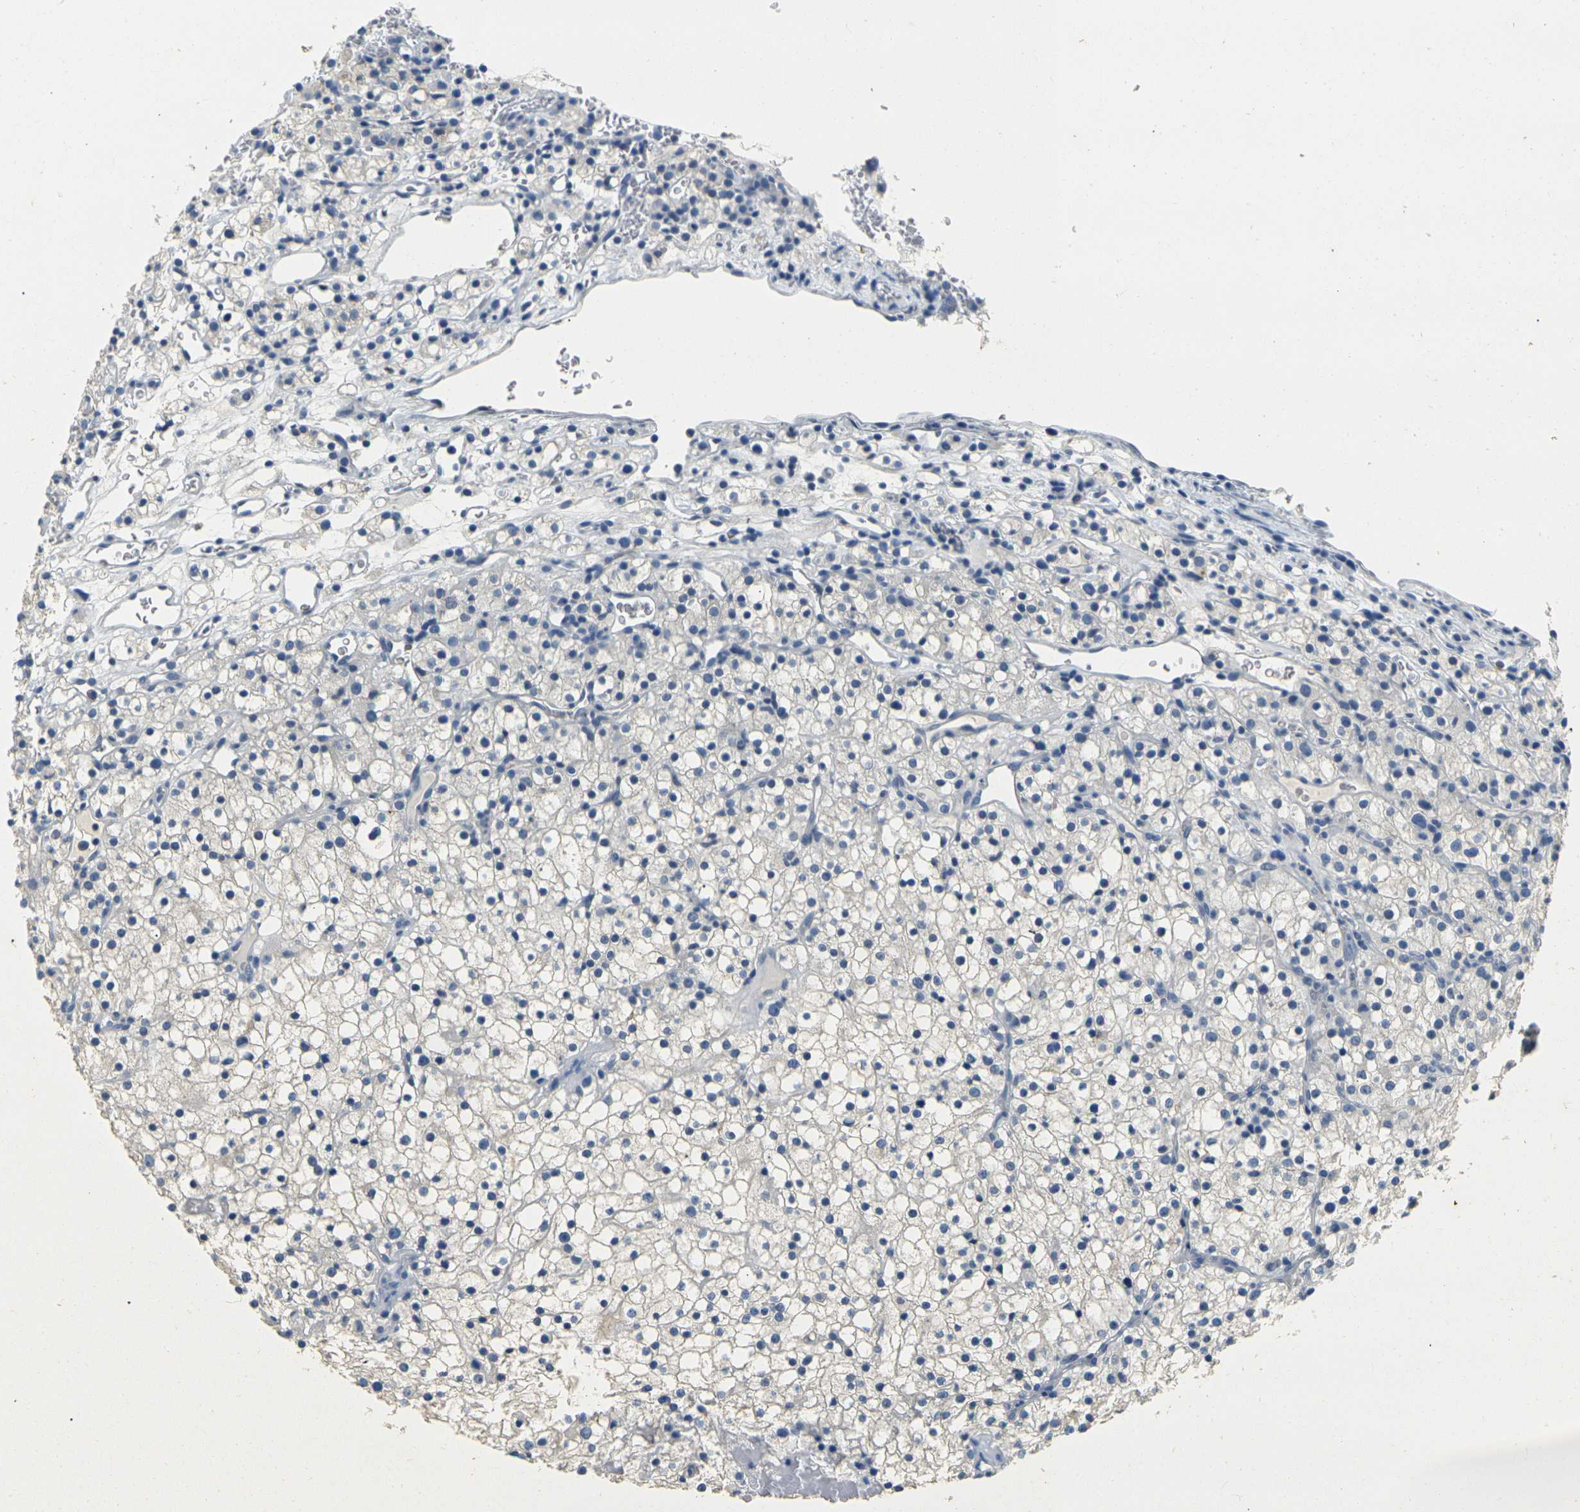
{"staining": {"intensity": "negative", "quantity": "none", "location": "none"}, "tissue": "renal cancer", "cell_type": "Tumor cells", "image_type": "cancer", "snomed": [{"axis": "morphology", "description": "Normal tissue, NOS"}, {"axis": "morphology", "description": "Adenocarcinoma, NOS"}, {"axis": "topography", "description": "Kidney"}], "caption": "Human renal cancer (adenocarcinoma) stained for a protein using immunohistochemistry reveals no staining in tumor cells.", "gene": "CLDN7", "patient": {"sex": "female", "age": 72}}